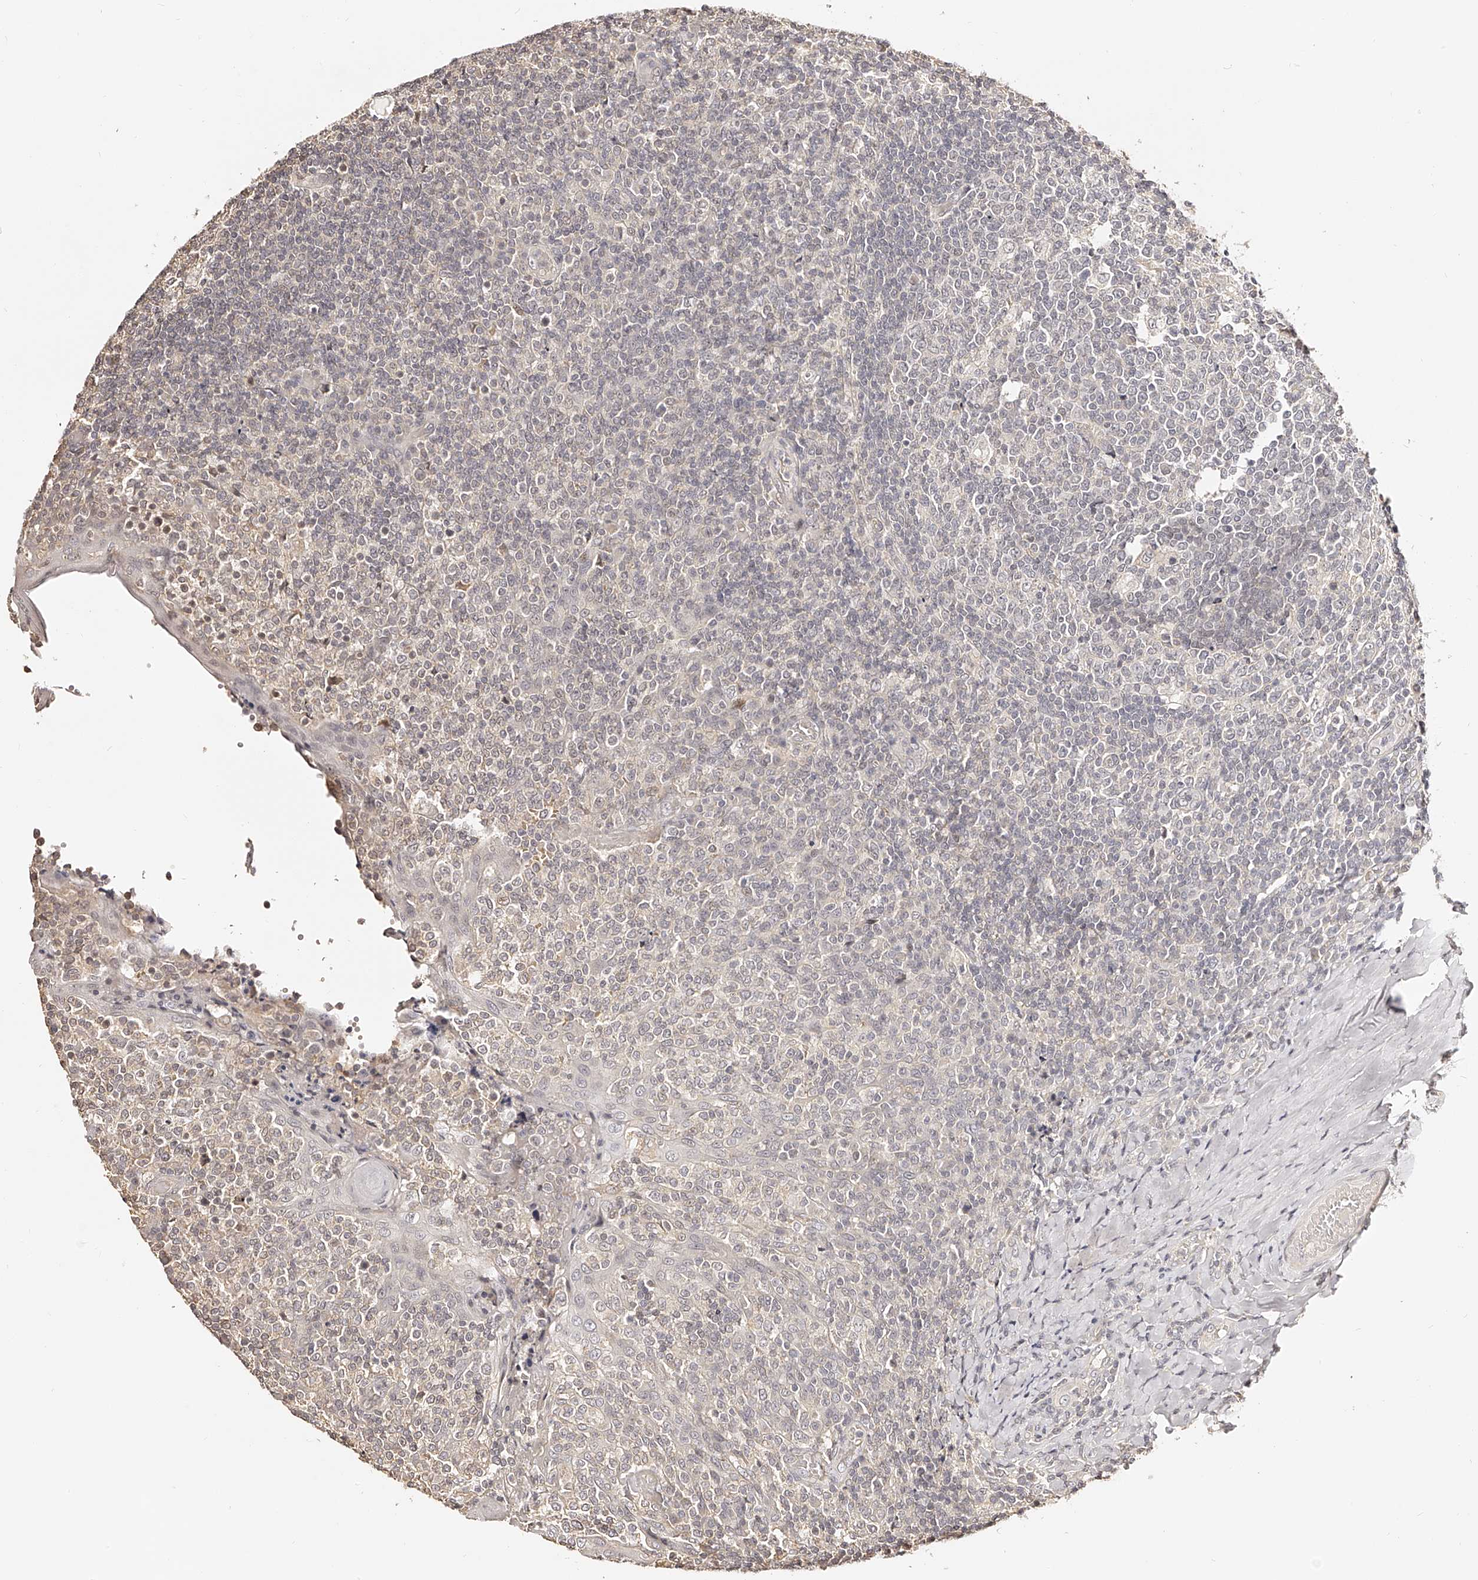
{"staining": {"intensity": "negative", "quantity": "none", "location": "none"}, "tissue": "tonsil", "cell_type": "Germinal center cells", "image_type": "normal", "snomed": [{"axis": "morphology", "description": "Normal tissue, NOS"}, {"axis": "topography", "description": "Tonsil"}], "caption": "Image shows no protein expression in germinal center cells of normal tonsil.", "gene": "ZNF789", "patient": {"sex": "female", "age": 19}}